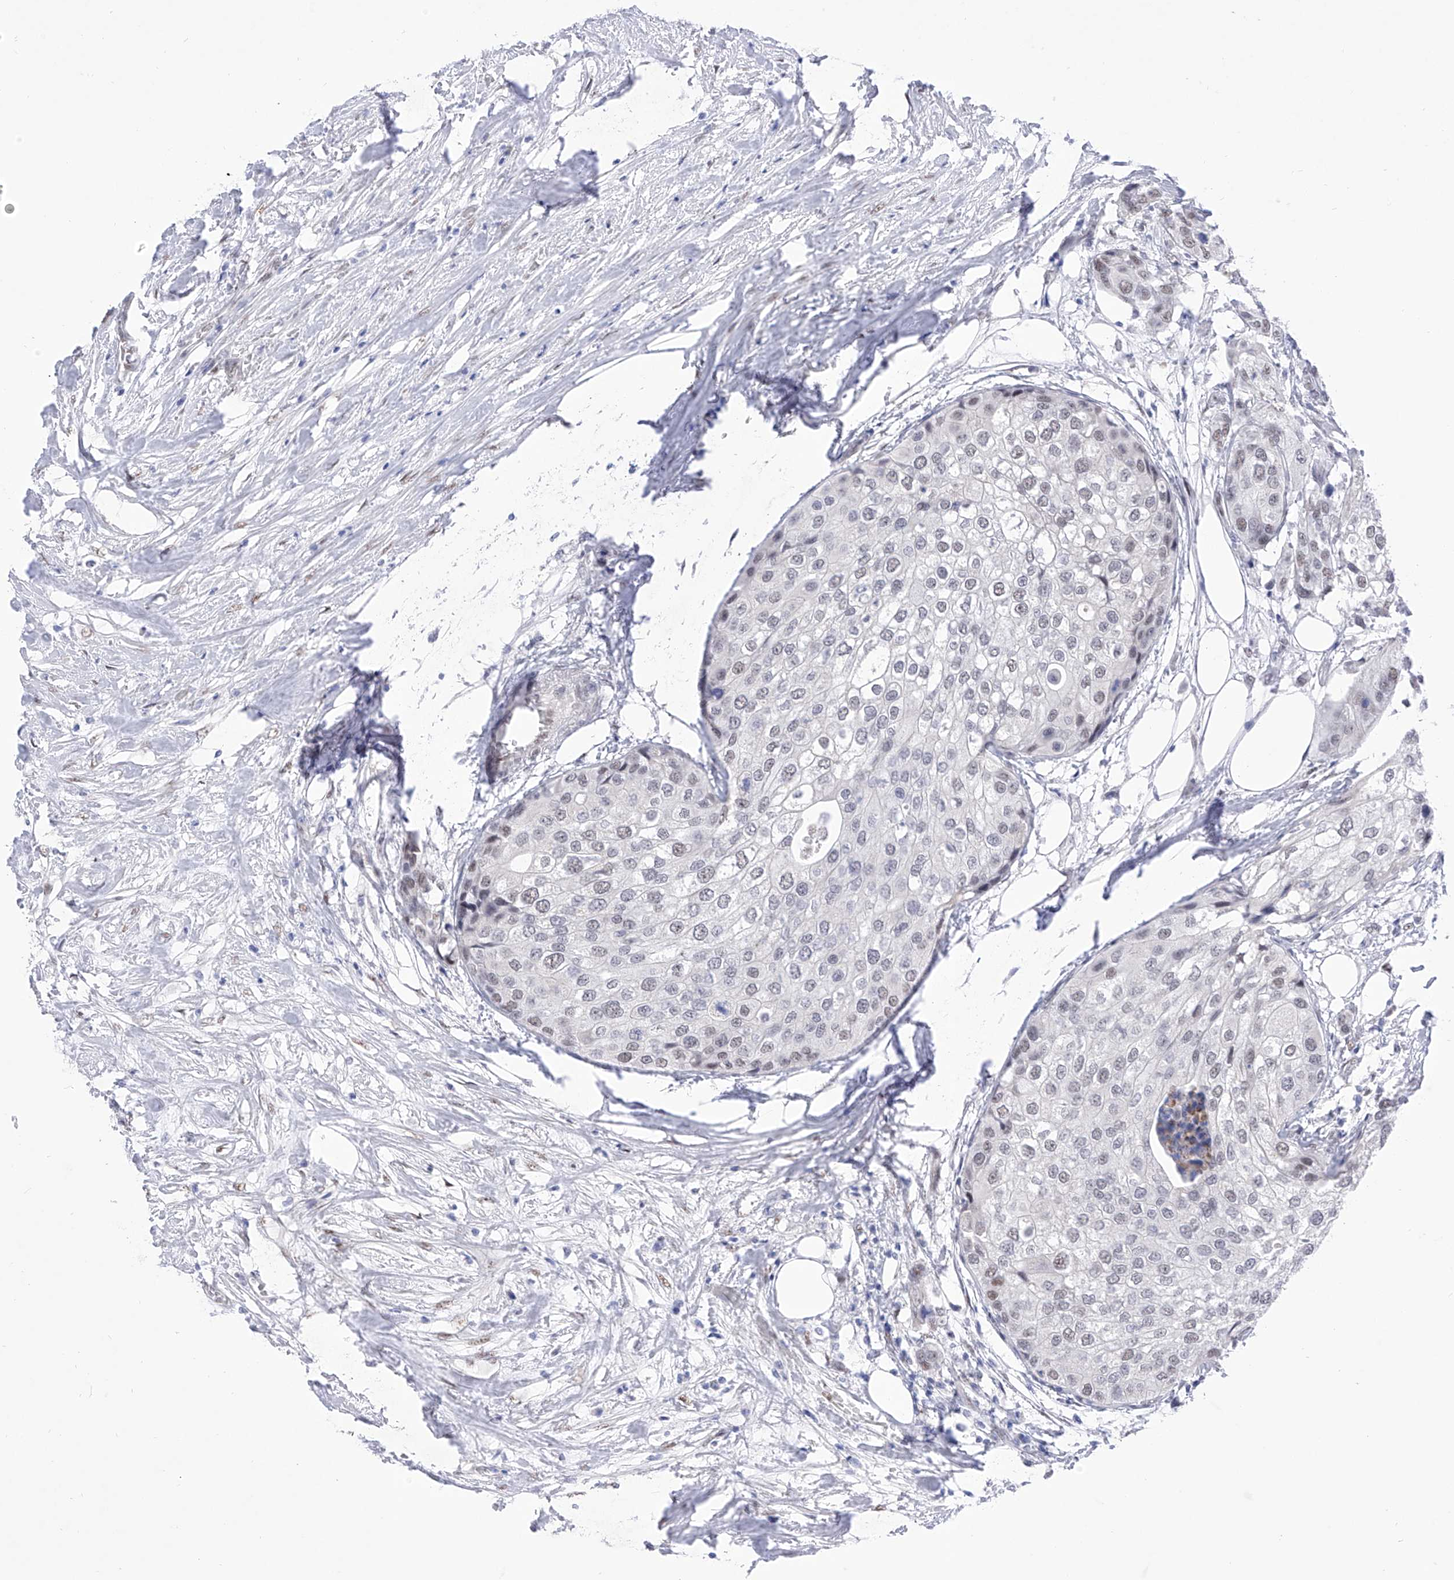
{"staining": {"intensity": "weak", "quantity": "<25%", "location": "nuclear"}, "tissue": "urothelial cancer", "cell_type": "Tumor cells", "image_type": "cancer", "snomed": [{"axis": "morphology", "description": "Urothelial carcinoma, High grade"}, {"axis": "topography", "description": "Urinary bladder"}], "caption": "Tumor cells show no significant protein expression in high-grade urothelial carcinoma. (IHC, brightfield microscopy, high magnification).", "gene": "ATN1", "patient": {"sex": "male", "age": 64}}